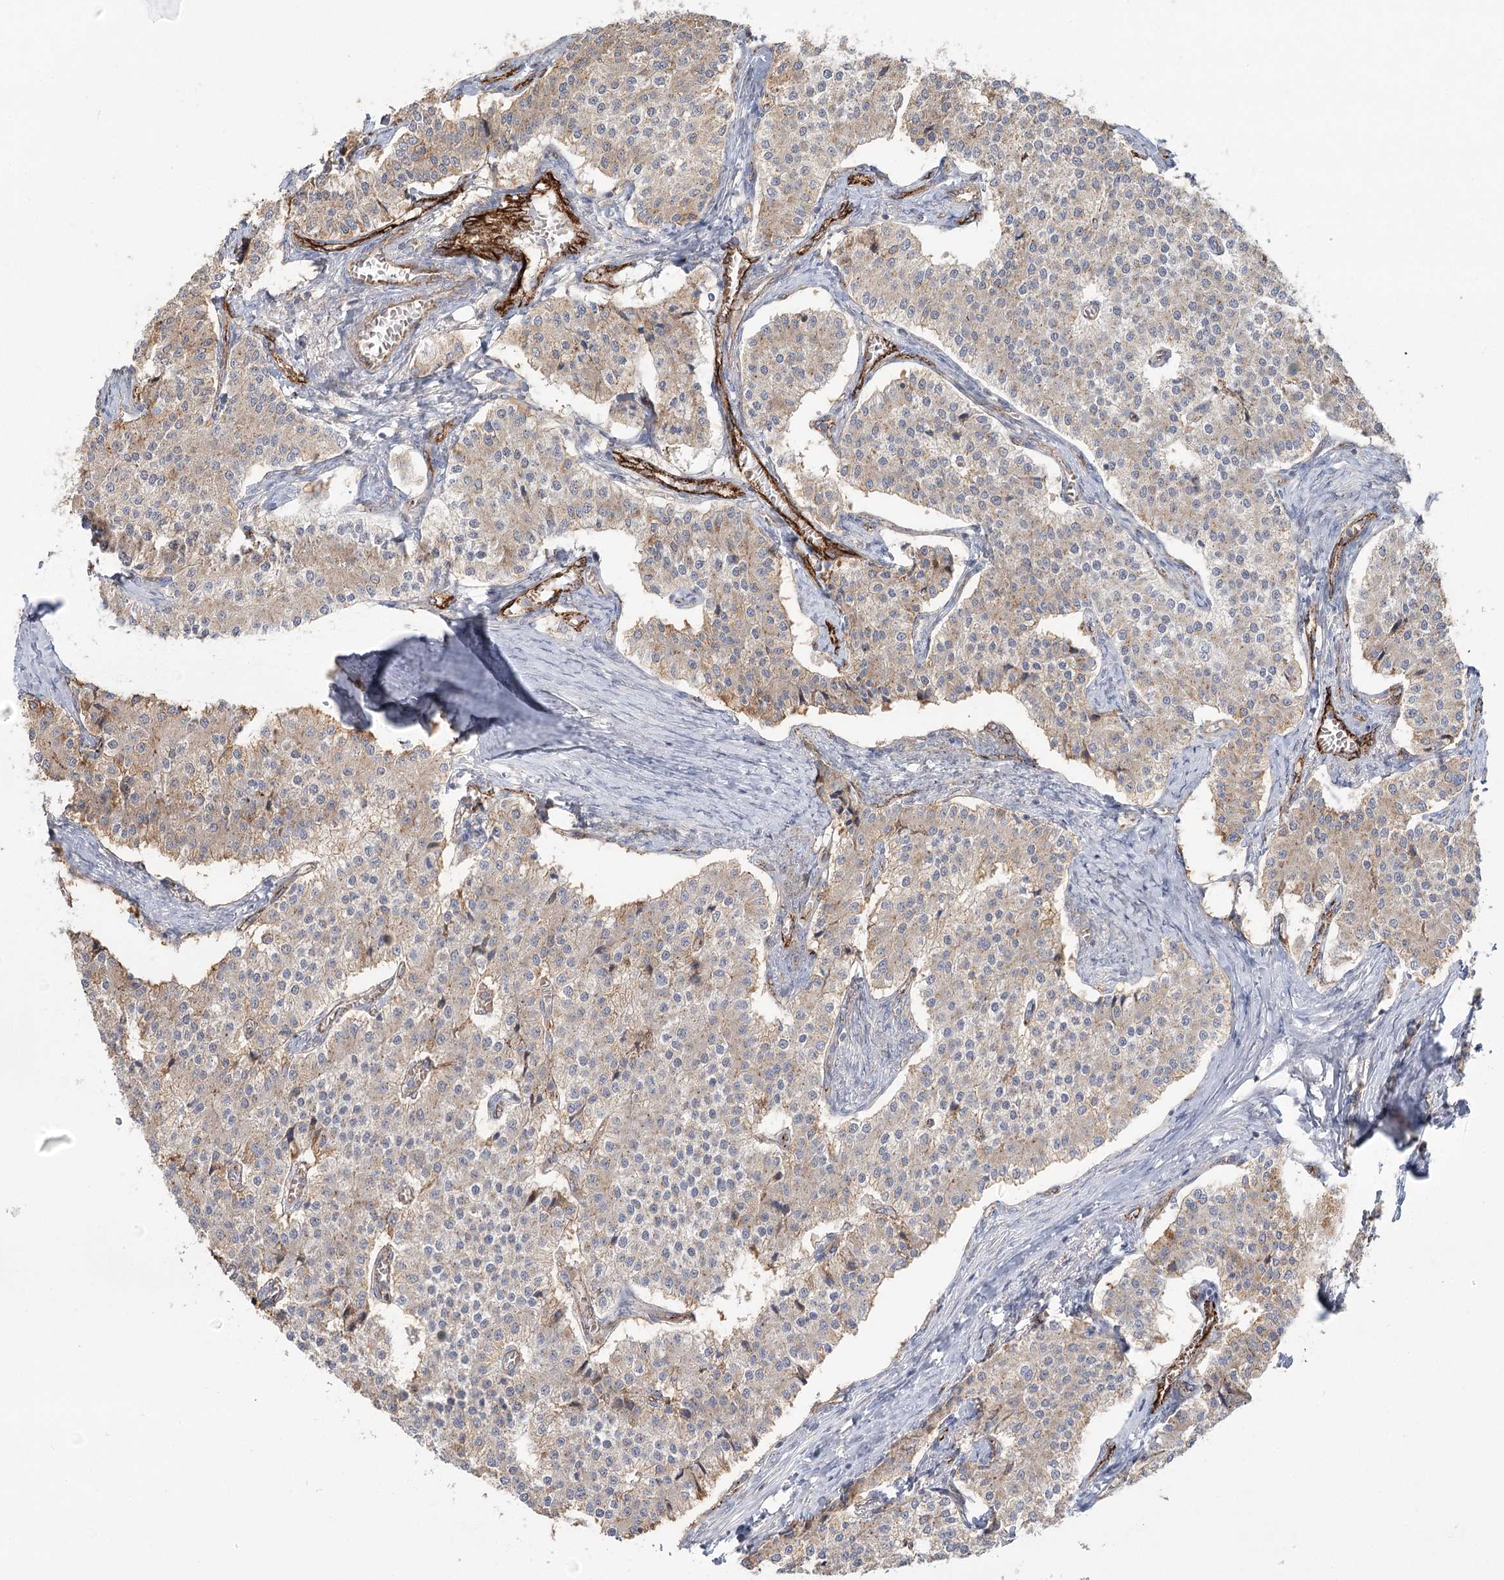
{"staining": {"intensity": "weak", "quantity": "<25%", "location": "cytoplasmic/membranous"}, "tissue": "carcinoid", "cell_type": "Tumor cells", "image_type": "cancer", "snomed": [{"axis": "morphology", "description": "Carcinoid, malignant, NOS"}, {"axis": "topography", "description": "Colon"}], "caption": "Image shows no protein positivity in tumor cells of malignant carcinoid tissue.", "gene": "KBTBD4", "patient": {"sex": "female", "age": 52}}